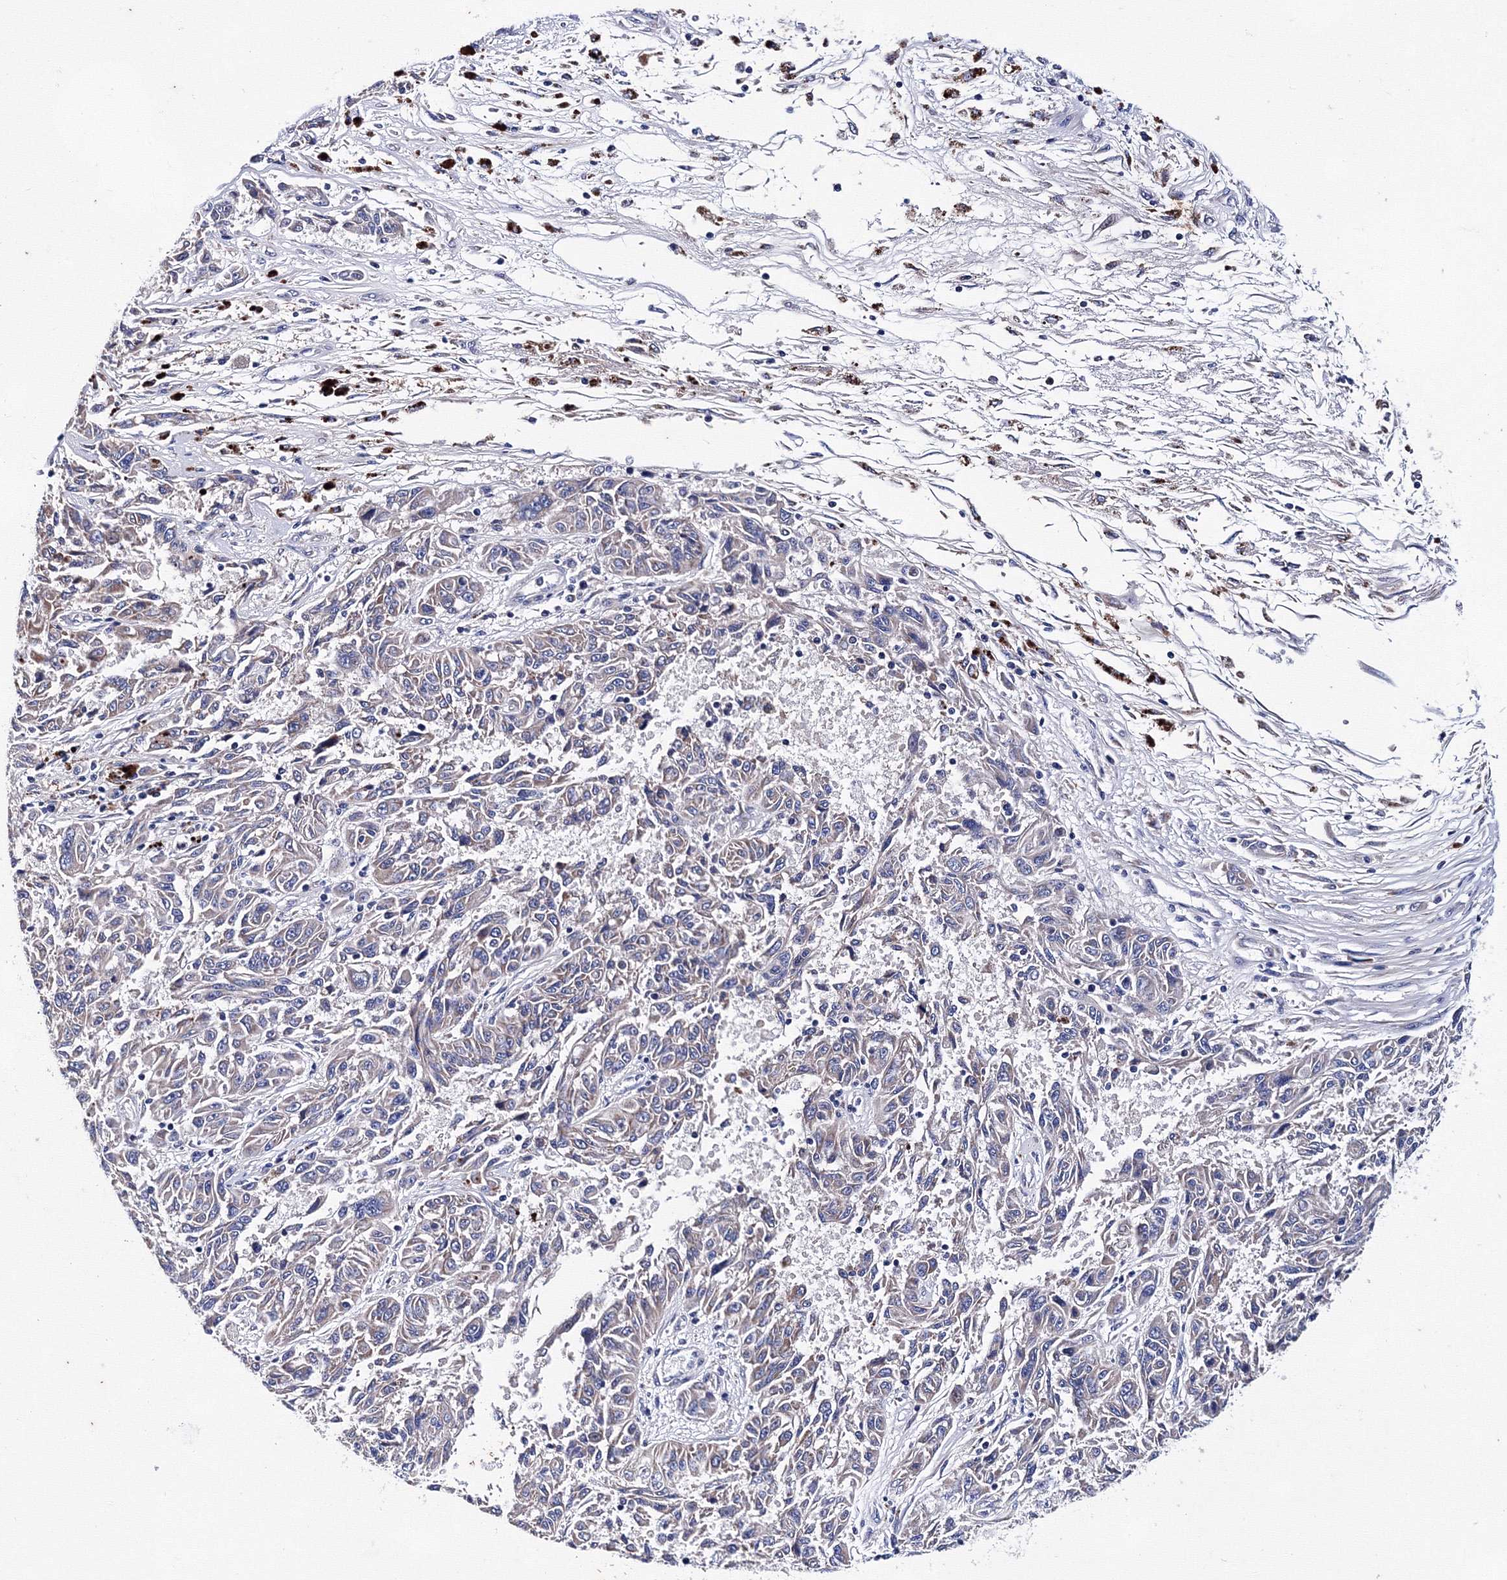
{"staining": {"intensity": "weak", "quantity": "25%-75%", "location": "cytoplasmic/membranous"}, "tissue": "melanoma", "cell_type": "Tumor cells", "image_type": "cancer", "snomed": [{"axis": "morphology", "description": "Malignant melanoma, NOS"}, {"axis": "topography", "description": "Skin"}], "caption": "Immunohistochemistry micrograph of neoplastic tissue: malignant melanoma stained using immunohistochemistry demonstrates low levels of weak protein expression localized specifically in the cytoplasmic/membranous of tumor cells, appearing as a cytoplasmic/membranous brown color.", "gene": "TRPM2", "patient": {"sex": "male", "age": 53}}